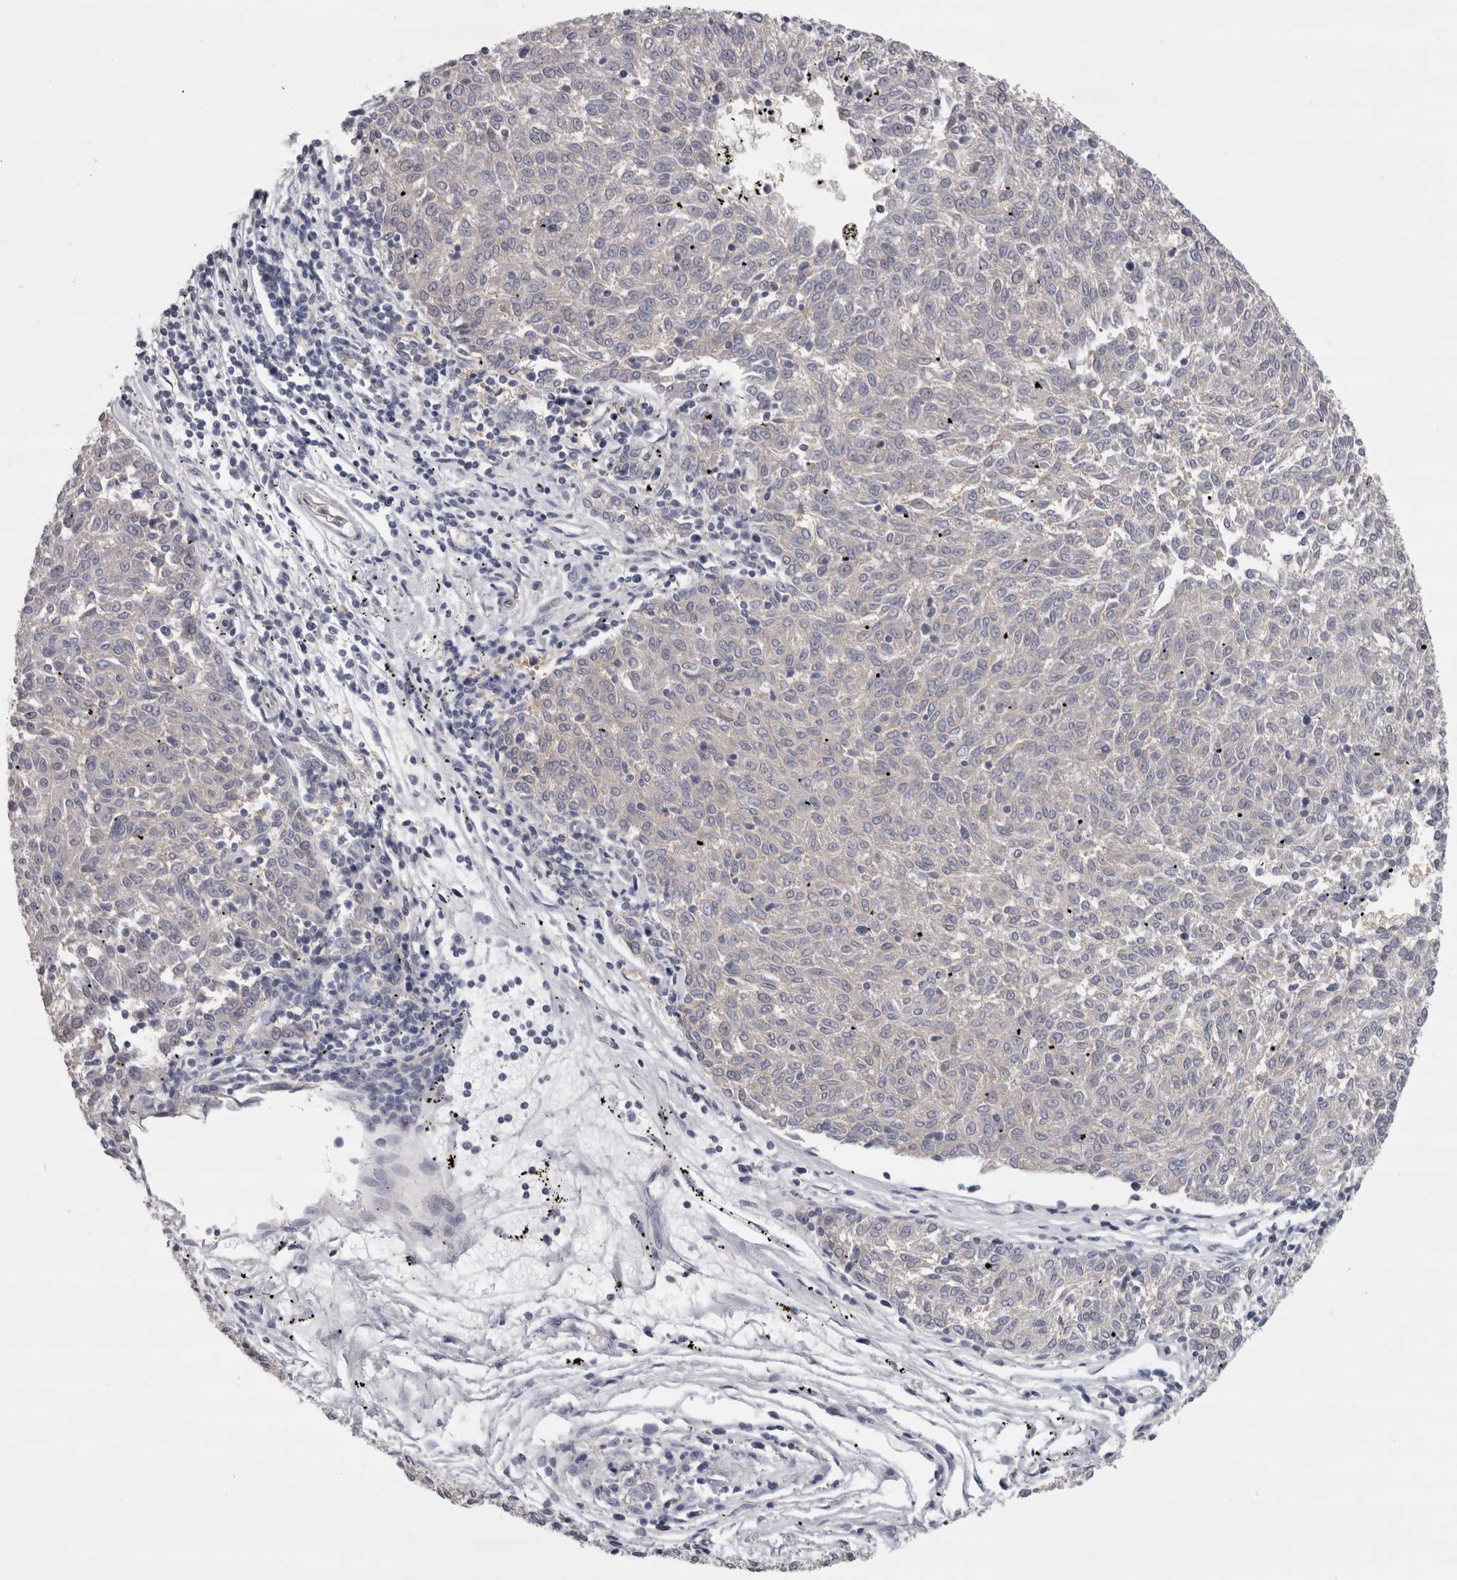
{"staining": {"intensity": "negative", "quantity": "none", "location": "none"}, "tissue": "melanoma", "cell_type": "Tumor cells", "image_type": "cancer", "snomed": [{"axis": "morphology", "description": "Malignant melanoma, NOS"}, {"axis": "topography", "description": "Skin"}], "caption": "Immunohistochemistry micrograph of neoplastic tissue: human malignant melanoma stained with DAB (3,3'-diaminobenzidine) exhibits no significant protein staining in tumor cells.", "gene": "LYZL6", "patient": {"sex": "female", "age": 72}}